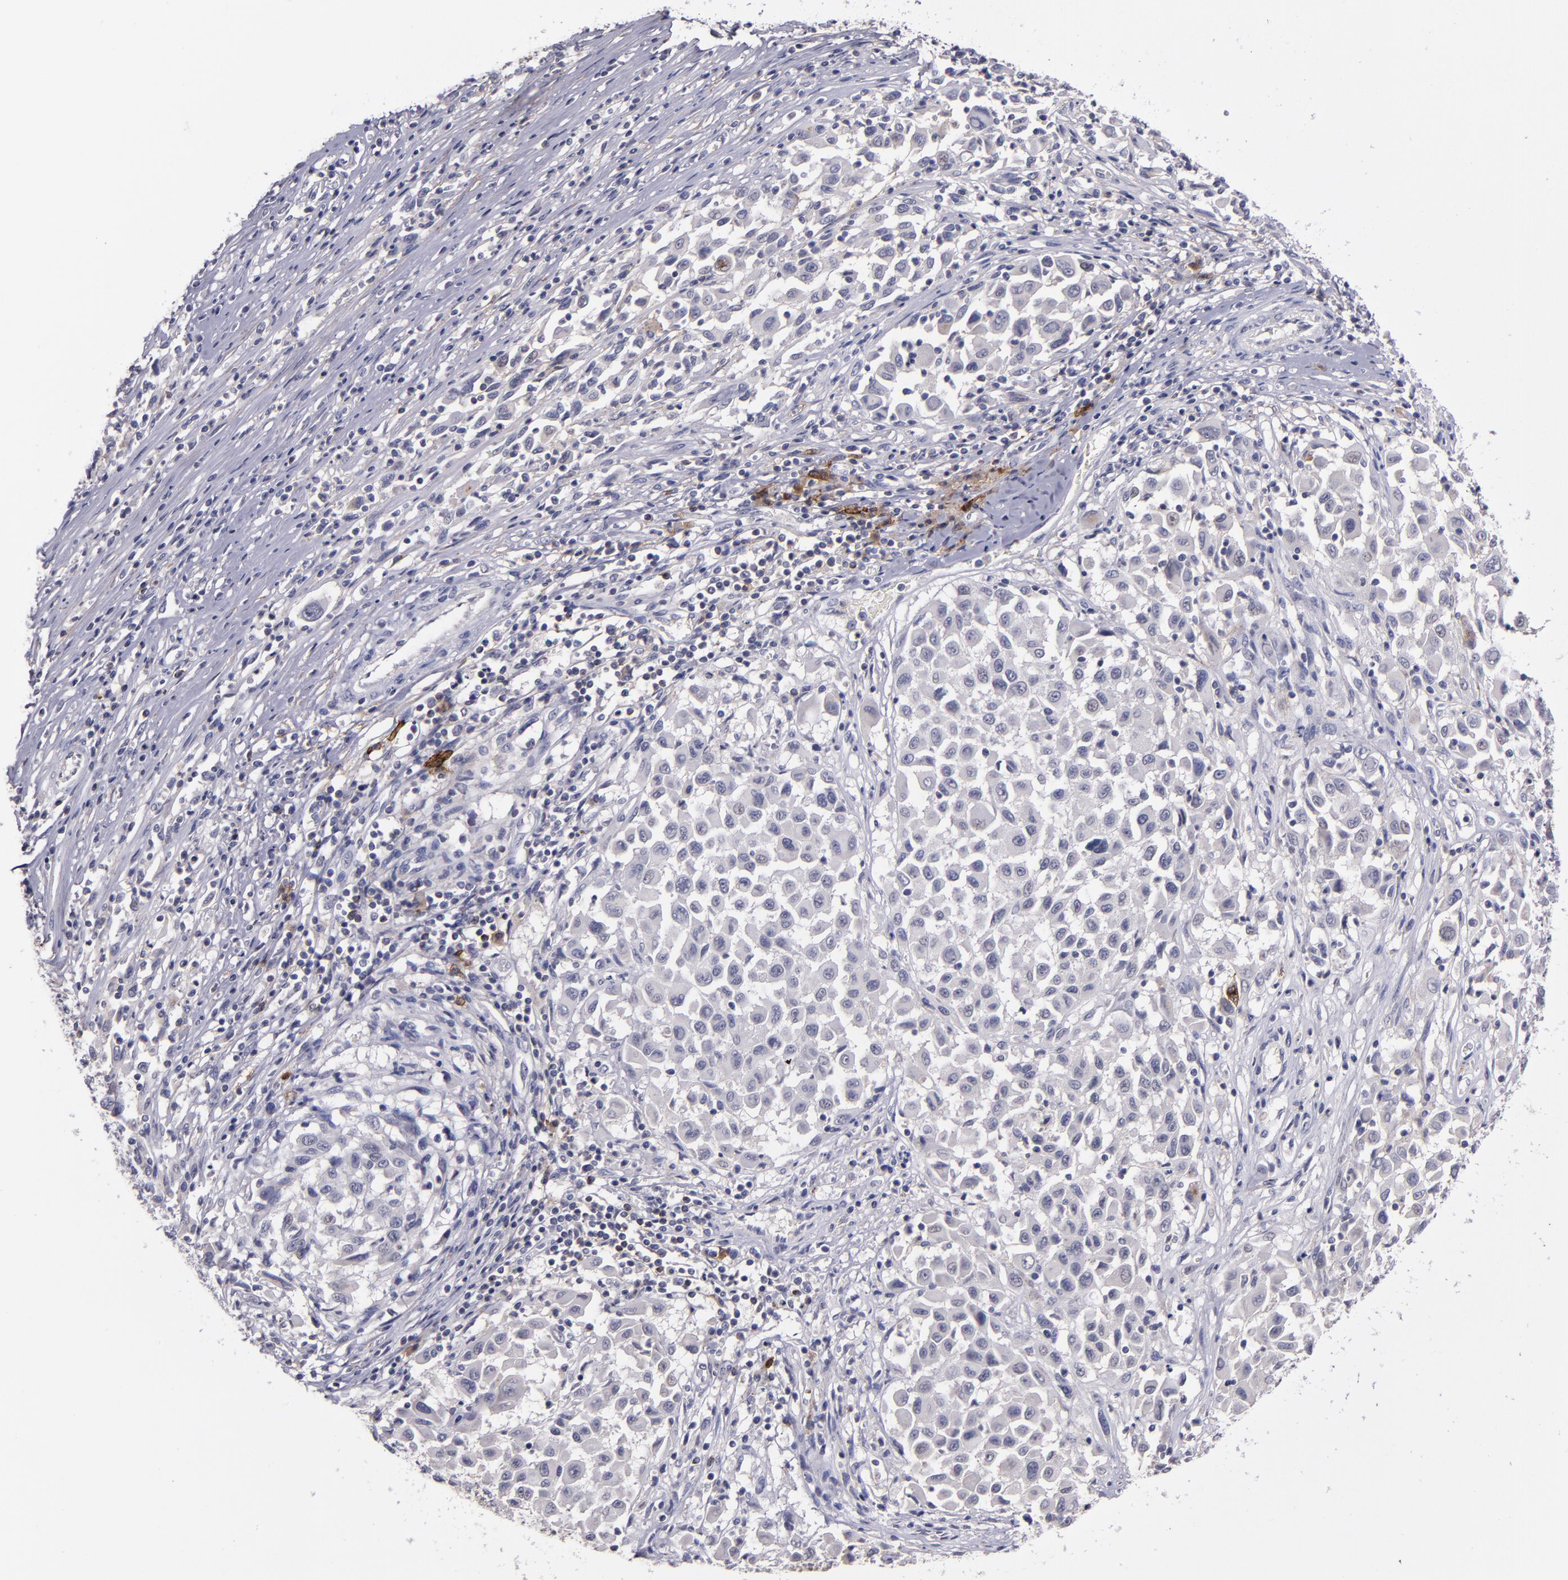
{"staining": {"intensity": "weak", "quantity": "<25%", "location": "cytoplasmic/membranous"}, "tissue": "melanoma", "cell_type": "Tumor cells", "image_type": "cancer", "snomed": [{"axis": "morphology", "description": "Malignant melanoma, Metastatic site"}, {"axis": "topography", "description": "Lymph node"}], "caption": "Tumor cells are negative for brown protein staining in melanoma.", "gene": "MFGE8", "patient": {"sex": "male", "age": 61}}